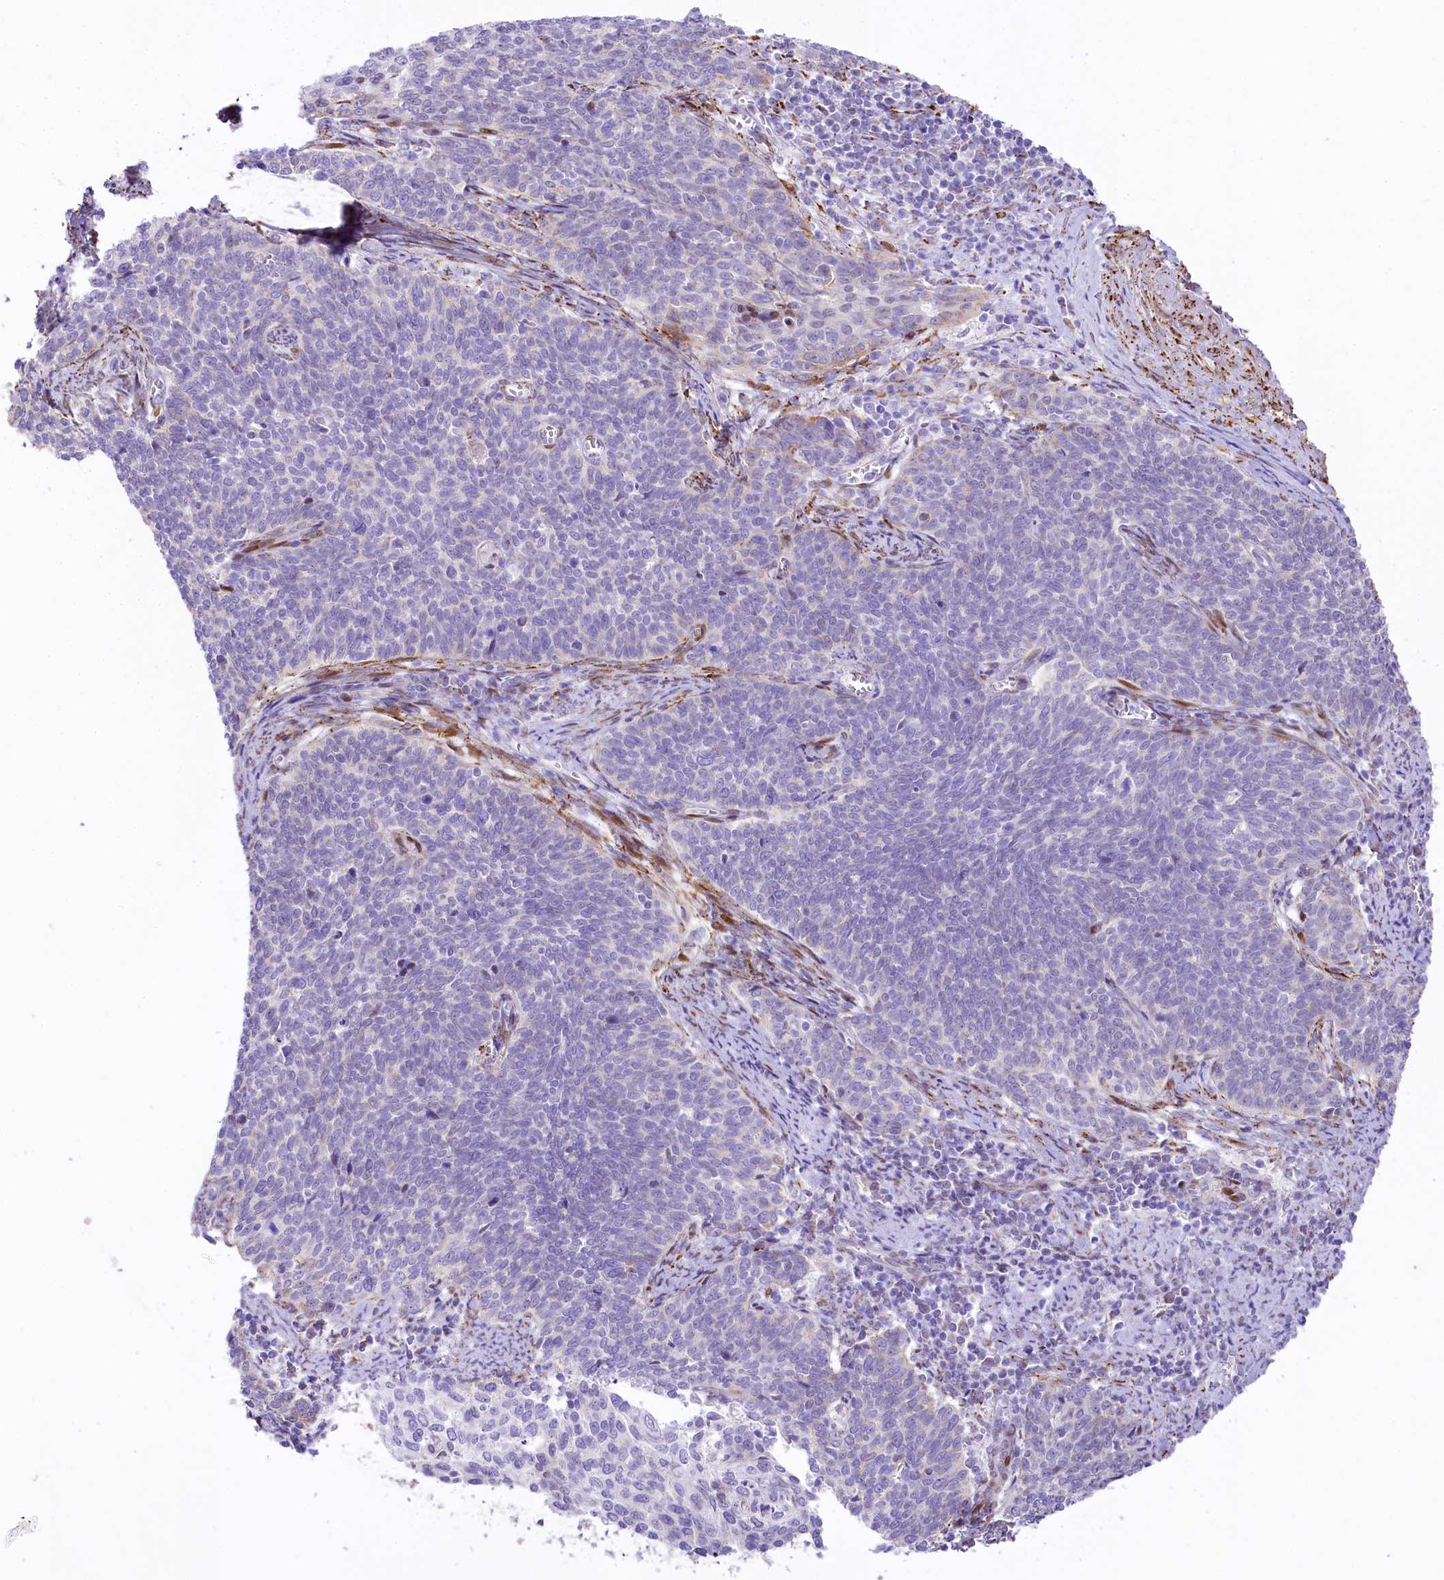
{"staining": {"intensity": "negative", "quantity": "none", "location": "none"}, "tissue": "cervical cancer", "cell_type": "Tumor cells", "image_type": "cancer", "snomed": [{"axis": "morphology", "description": "Squamous cell carcinoma, NOS"}, {"axis": "topography", "description": "Cervix"}], "caption": "Tumor cells show no significant protein staining in cervical cancer.", "gene": "PPIP5K2", "patient": {"sex": "female", "age": 39}}